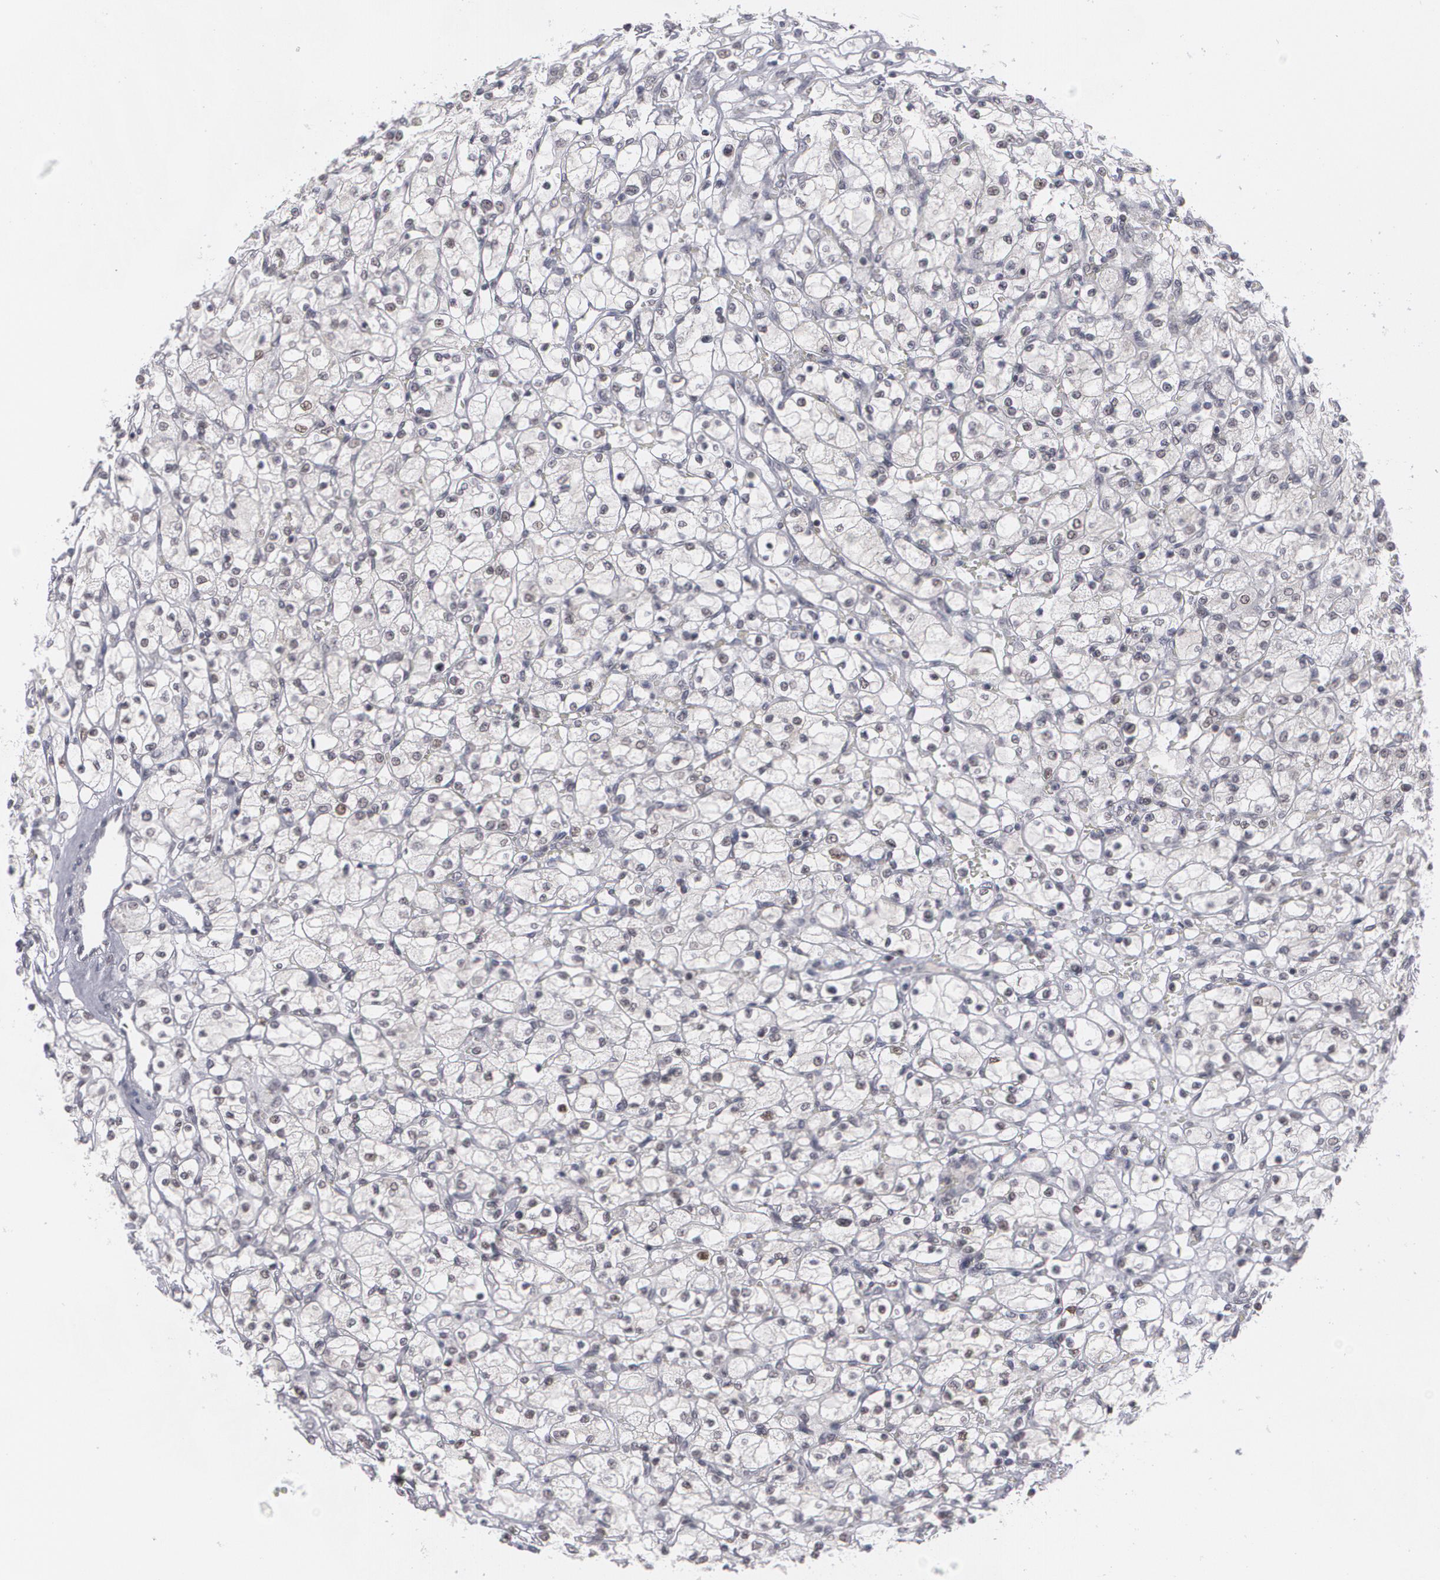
{"staining": {"intensity": "negative", "quantity": "none", "location": "none"}, "tissue": "renal cancer", "cell_type": "Tumor cells", "image_type": "cancer", "snomed": [{"axis": "morphology", "description": "Adenocarcinoma, NOS"}, {"axis": "topography", "description": "Kidney"}], "caption": "A high-resolution histopathology image shows immunohistochemistry (IHC) staining of renal cancer, which displays no significant positivity in tumor cells.", "gene": "MCL1", "patient": {"sex": "female", "age": 83}}